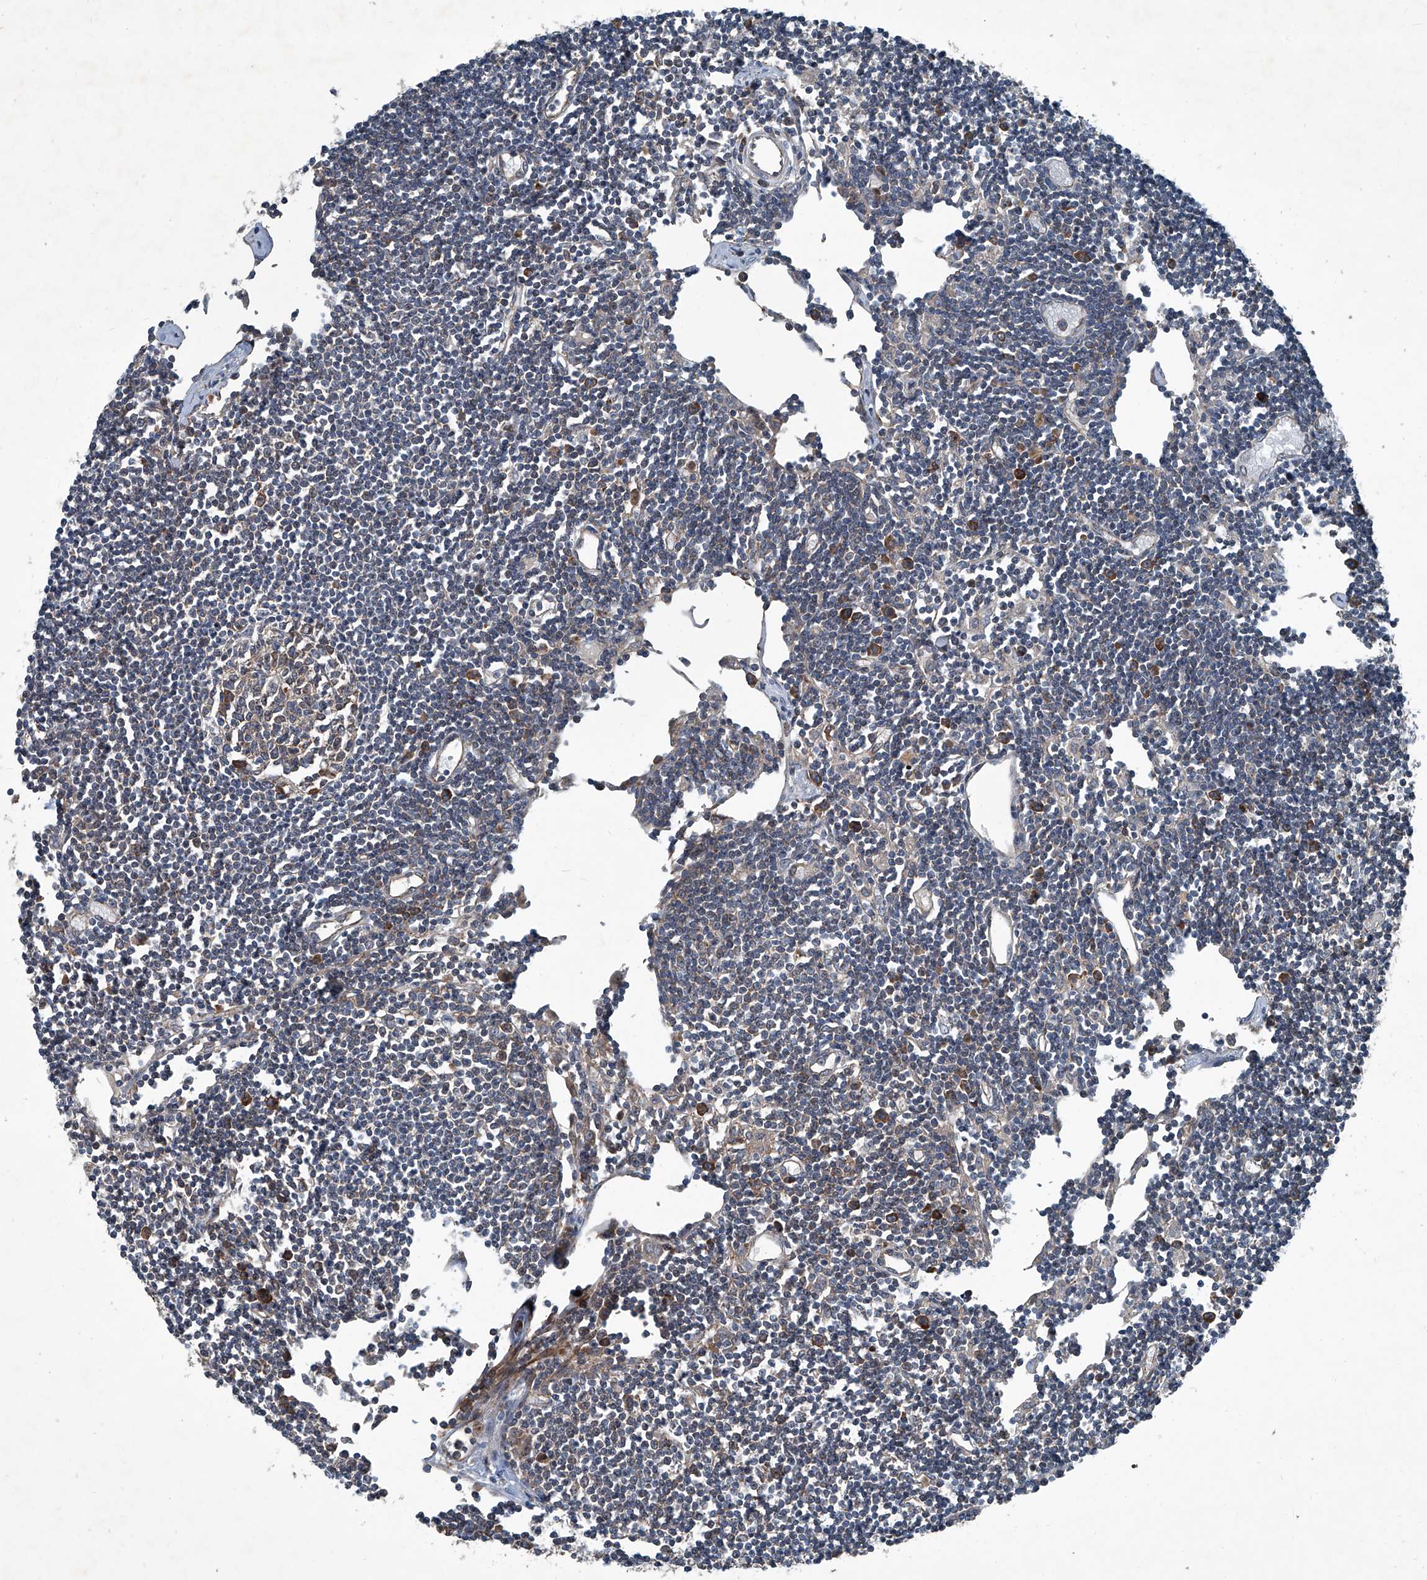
{"staining": {"intensity": "moderate", "quantity": "<25%", "location": "cytoplasmic/membranous"}, "tissue": "lymph node", "cell_type": "Germinal center cells", "image_type": "normal", "snomed": [{"axis": "morphology", "description": "Normal tissue, NOS"}, {"axis": "topography", "description": "Lymph node"}], "caption": "A high-resolution histopathology image shows immunohistochemistry (IHC) staining of normal lymph node, which exhibits moderate cytoplasmic/membranous staining in approximately <25% of germinal center cells. (DAB IHC, brown staining for protein, blue staining for nuclei).", "gene": "SENP2", "patient": {"sex": "female", "age": 11}}